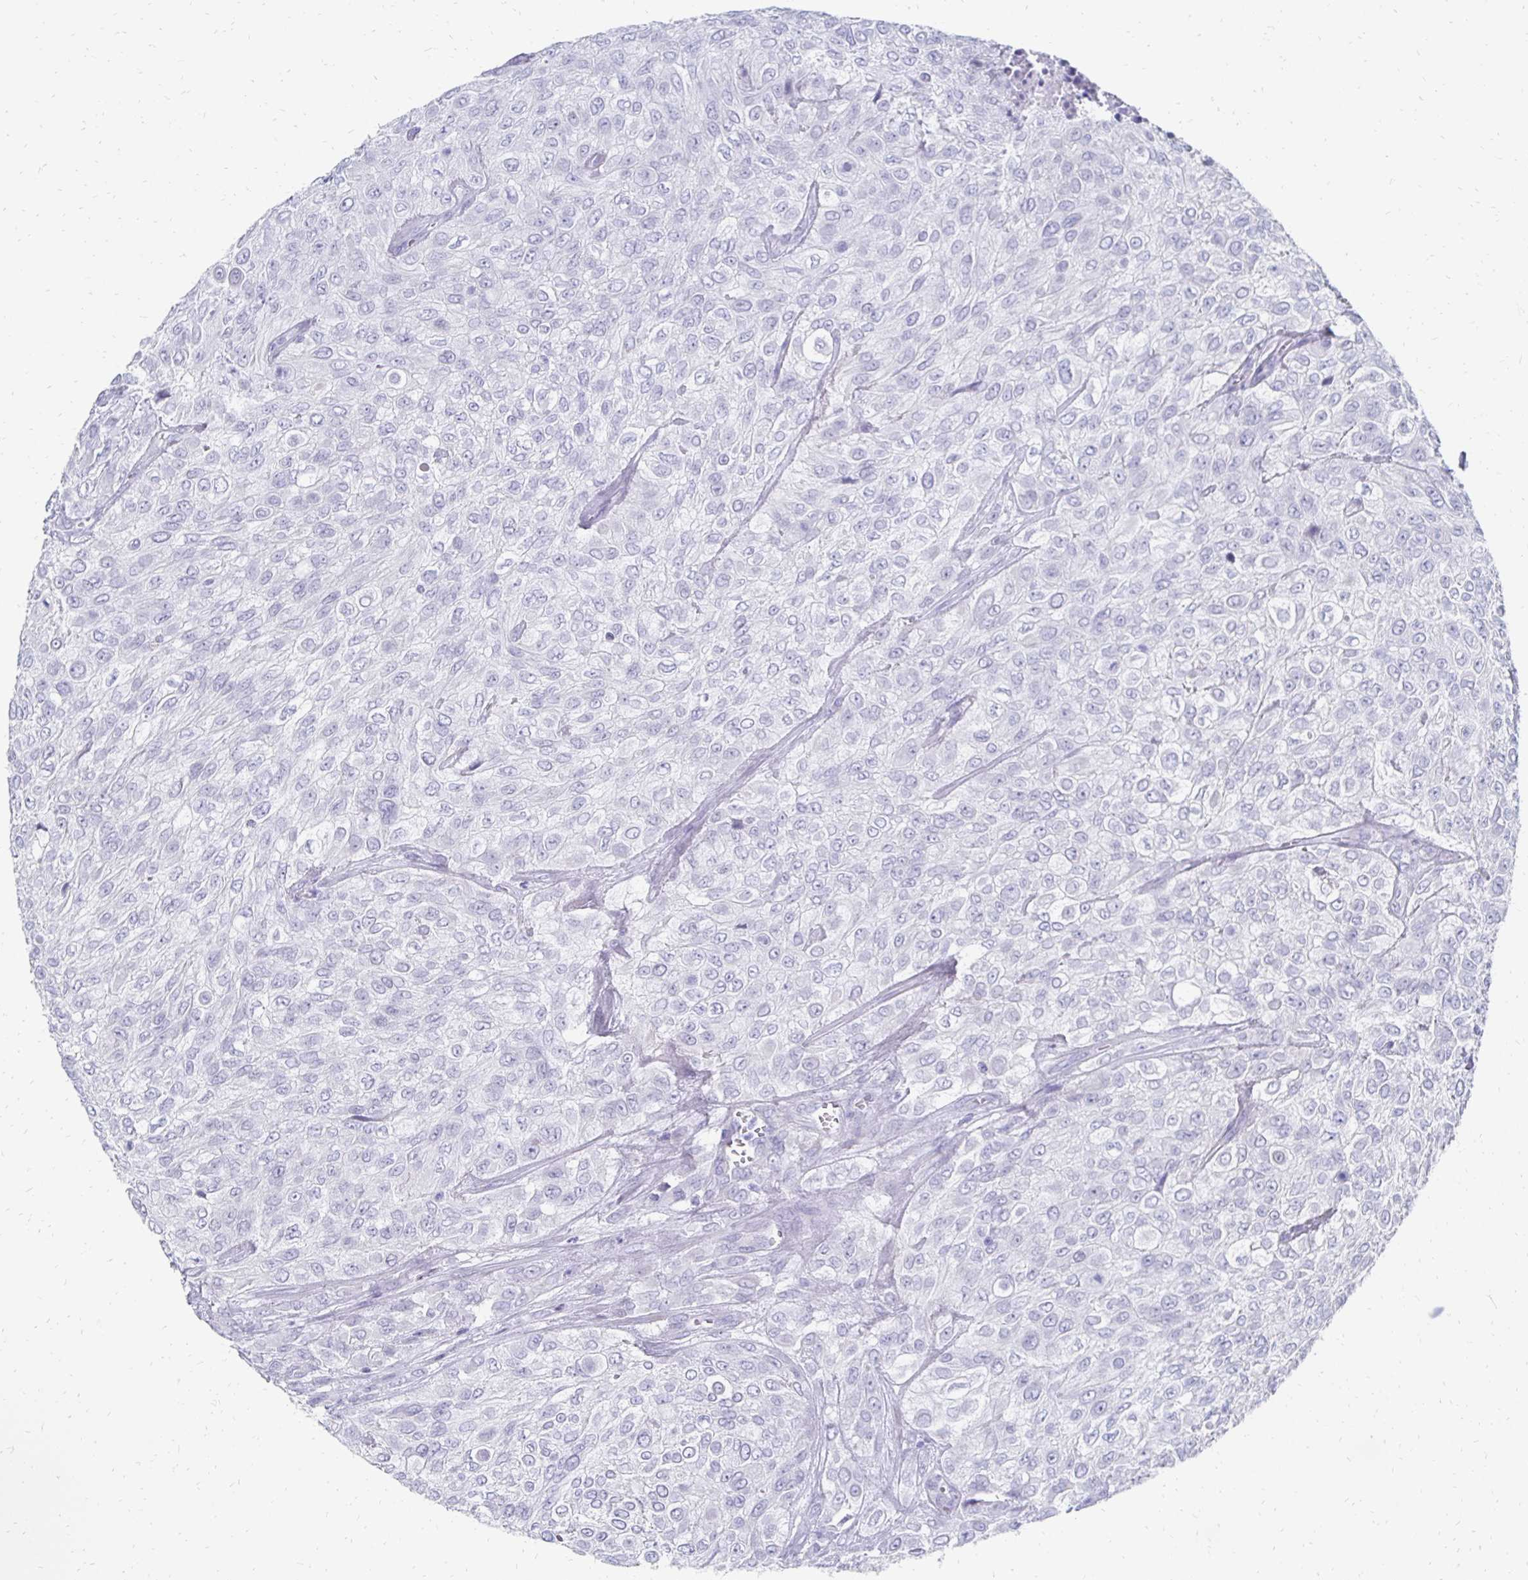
{"staining": {"intensity": "negative", "quantity": "none", "location": "none"}, "tissue": "urothelial cancer", "cell_type": "Tumor cells", "image_type": "cancer", "snomed": [{"axis": "morphology", "description": "Urothelial carcinoma, High grade"}, {"axis": "topography", "description": "Urinary bladder"}], "caption": "This is an immunohistochemistry image of human urothelial cancer. There is no positivity in tumor cells.", "gene": "SYCP3", "patient": {"sex": "male", "age": 57}}